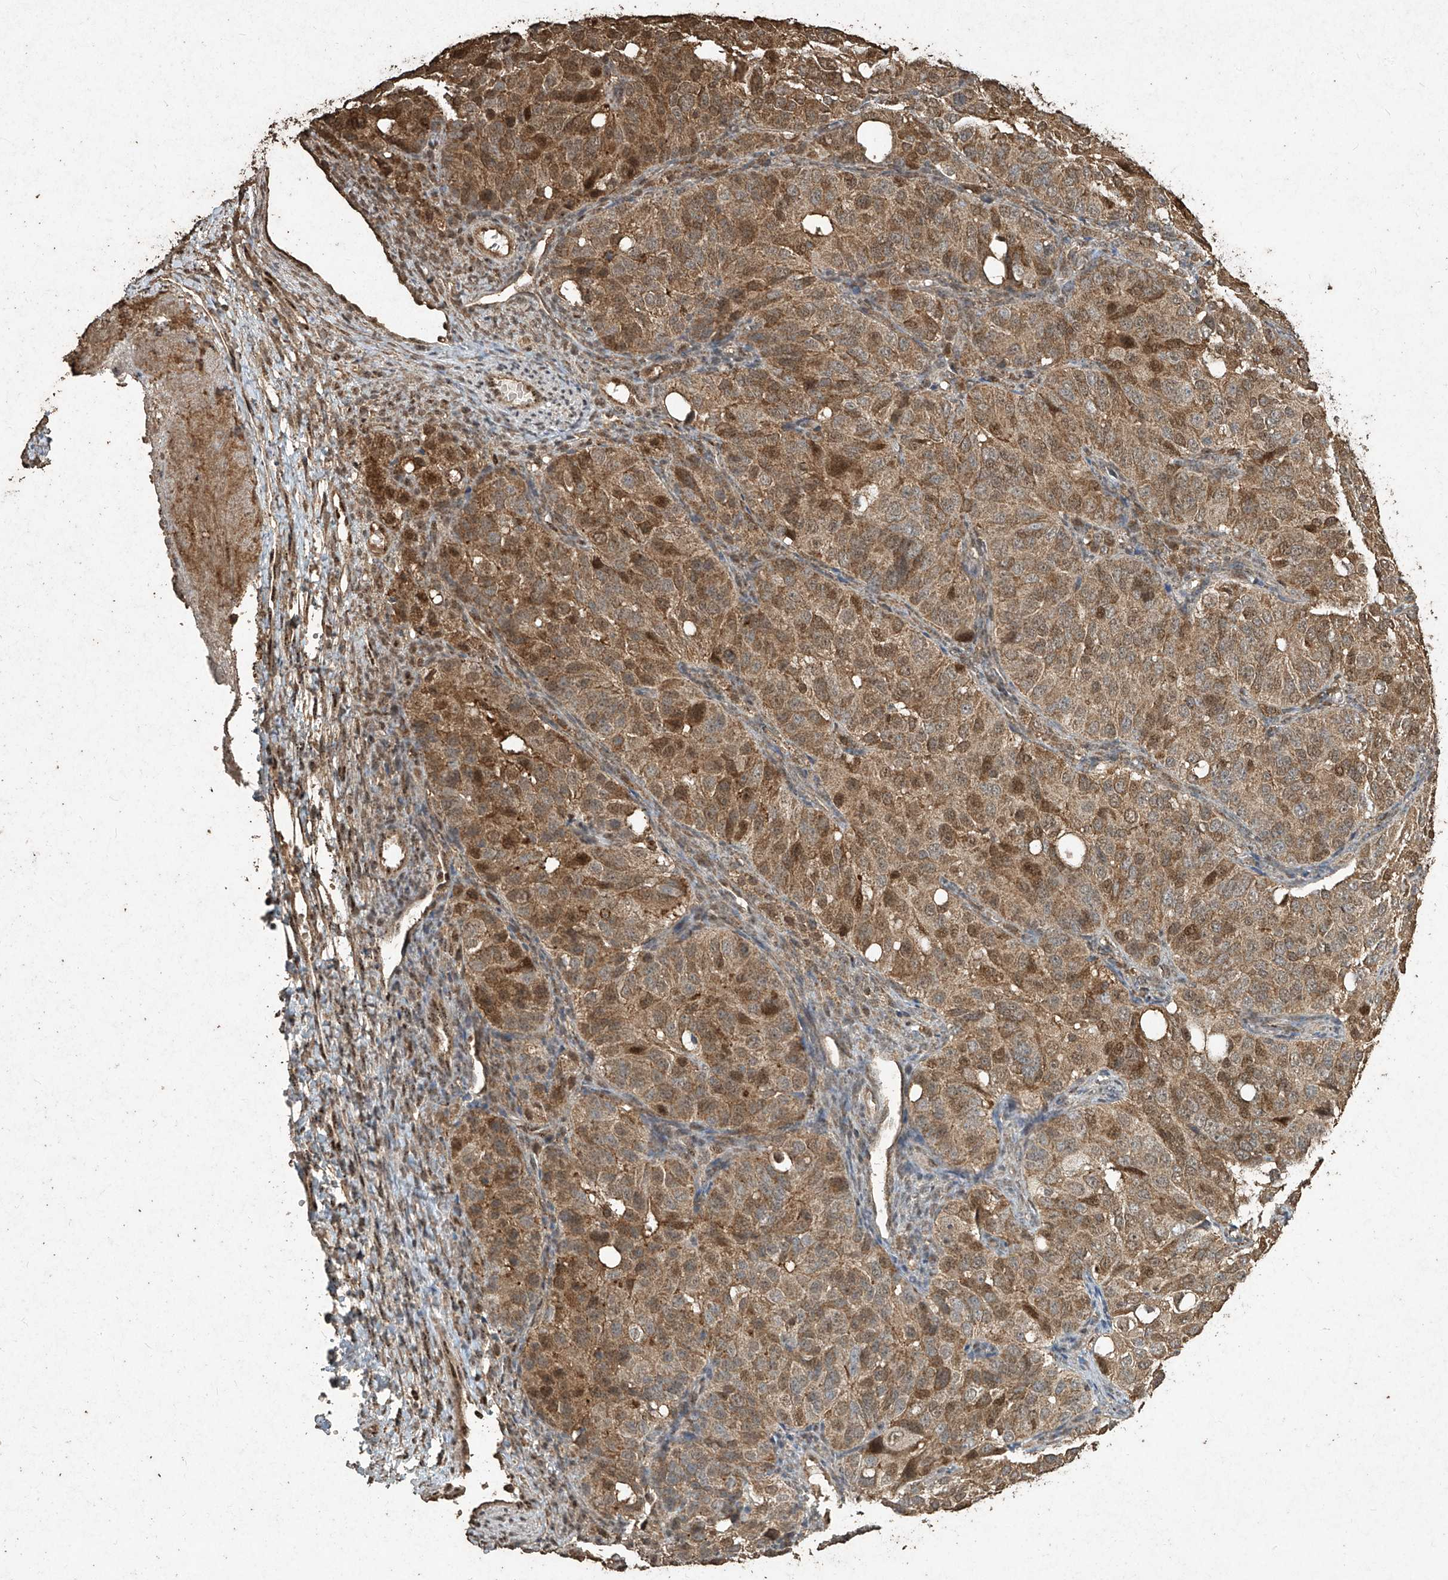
{"staining": {"intensity": "moderate", "quantity": ">75%", "location": "cytoplasmic/membranous,nuclear"}, "tissue": "ovarian cancer", "cell_type": "Tumor cells", "image_type": "cancer", "snomed": [{"axis": "morphology", "description": "Carcinoma, endometroid"}, {"axis": "topography", "description": "Ovary"}], "caption": "Ovarian cancer (endometroid carcinoma) was stained to show a protein in brown. There is medium levels of moderate cytoplasmic/membranous and nuclear expression in approximately >75% of tumor cells.", "gene": "ERBB3", "patient": {"sex": "female", "age": 51}}